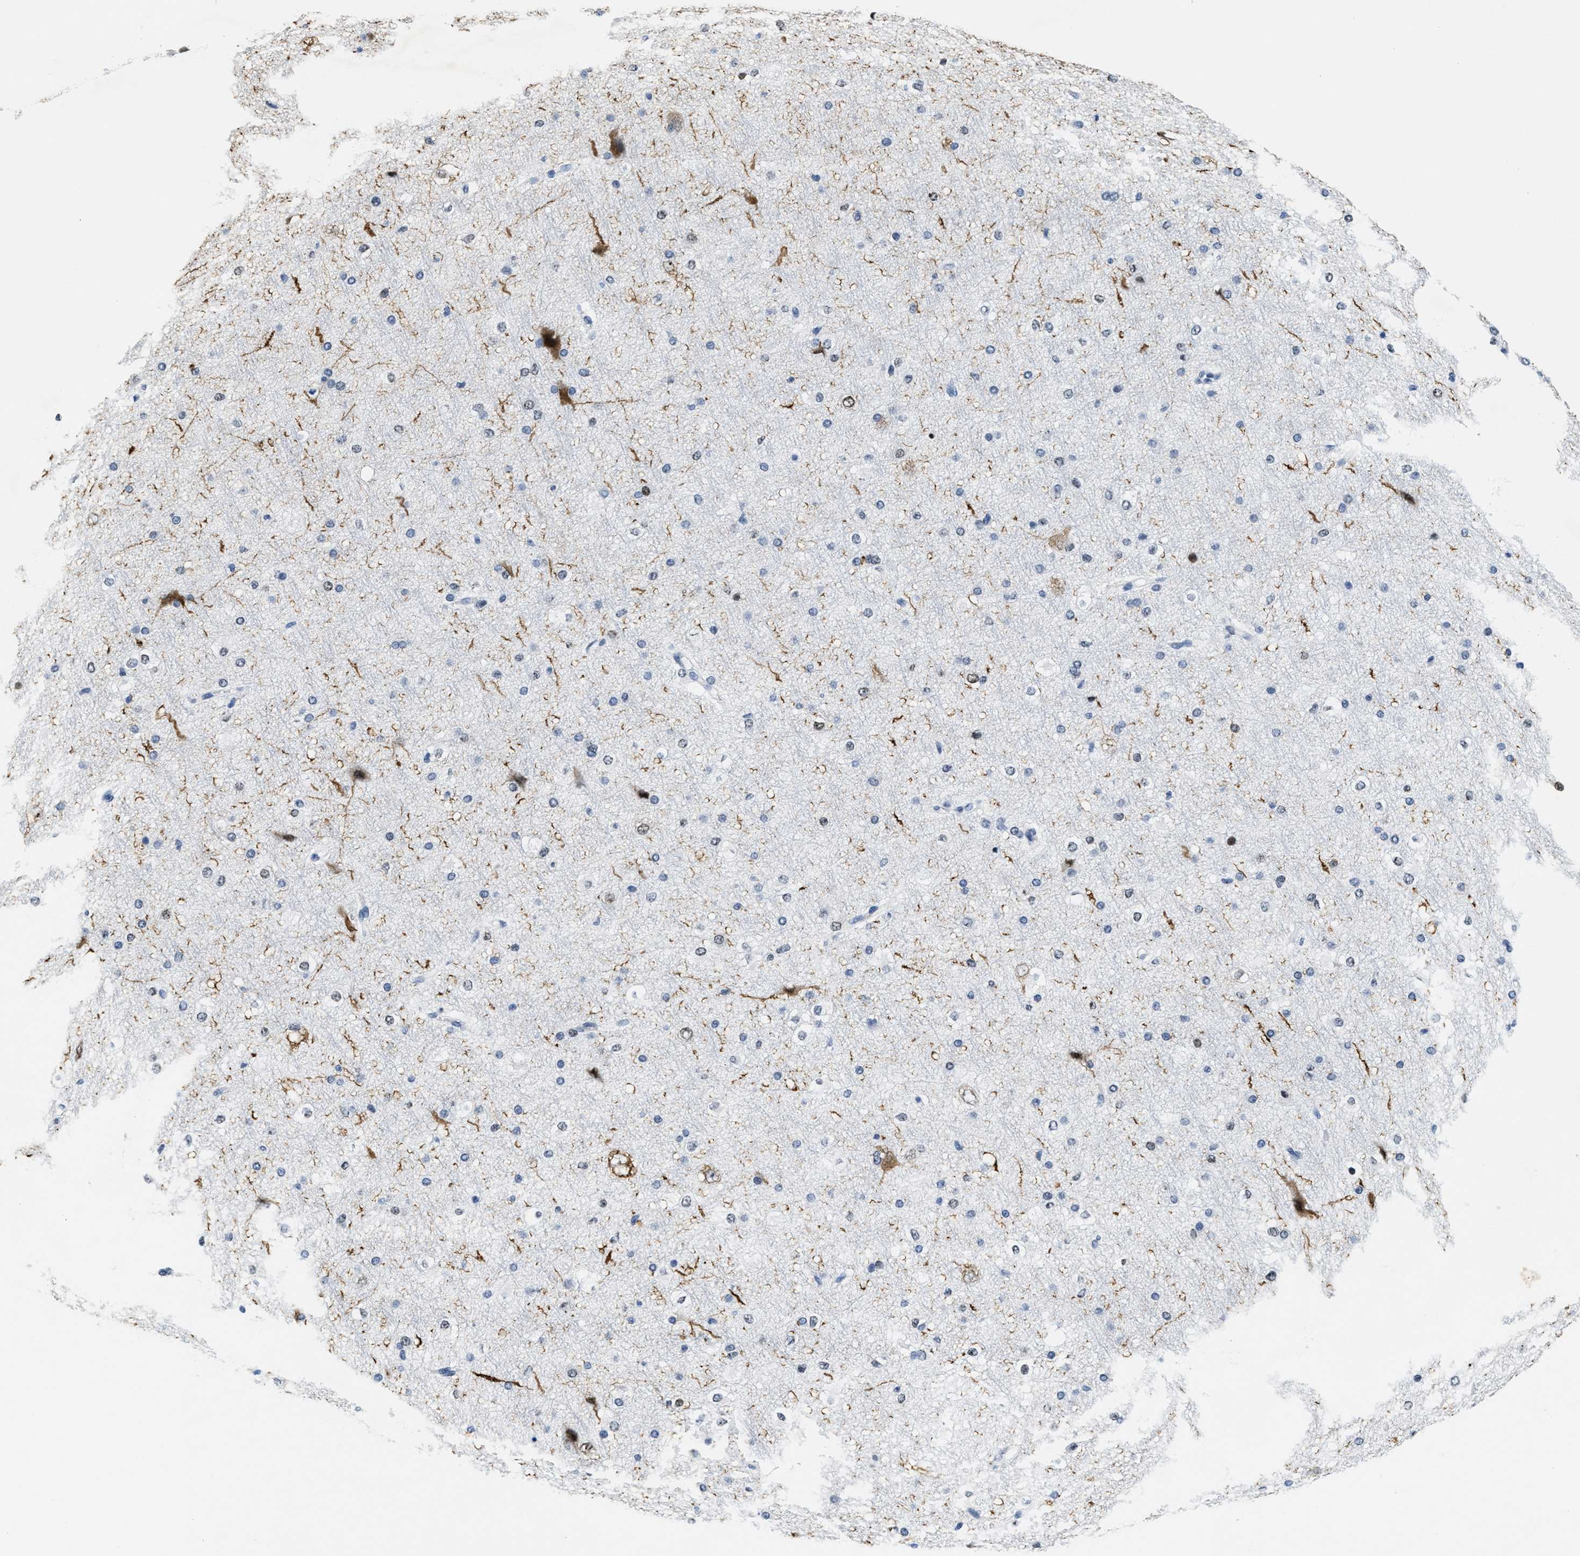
{"staining": {"intensity": "negative", "quantity": "none", "location": "none"}, "tissue": "cerebral cortex", "cell_type": "Endothelial cells", "image_type": "normal", "snomed": [{"axis": "morphology", "description": "Normal tissue, NOS"}, {"axis": "morphology", "description": "Developmental malformation"}, {"axis": "topography", "description": "Cerebral cortex"}], "caption": "Immunohistochemistry micrograph of benign cerebral cortex: cerebral cortex stained with DAB demonstrates no significant protein positivity in endothelial cells. (Brightfield microscopy of DAB (3,3'-diaminobenzidine) immunohistochemistry at high magnification).", "gene": "SETD1B", "patient": {"sex": "female", "age": 30}}